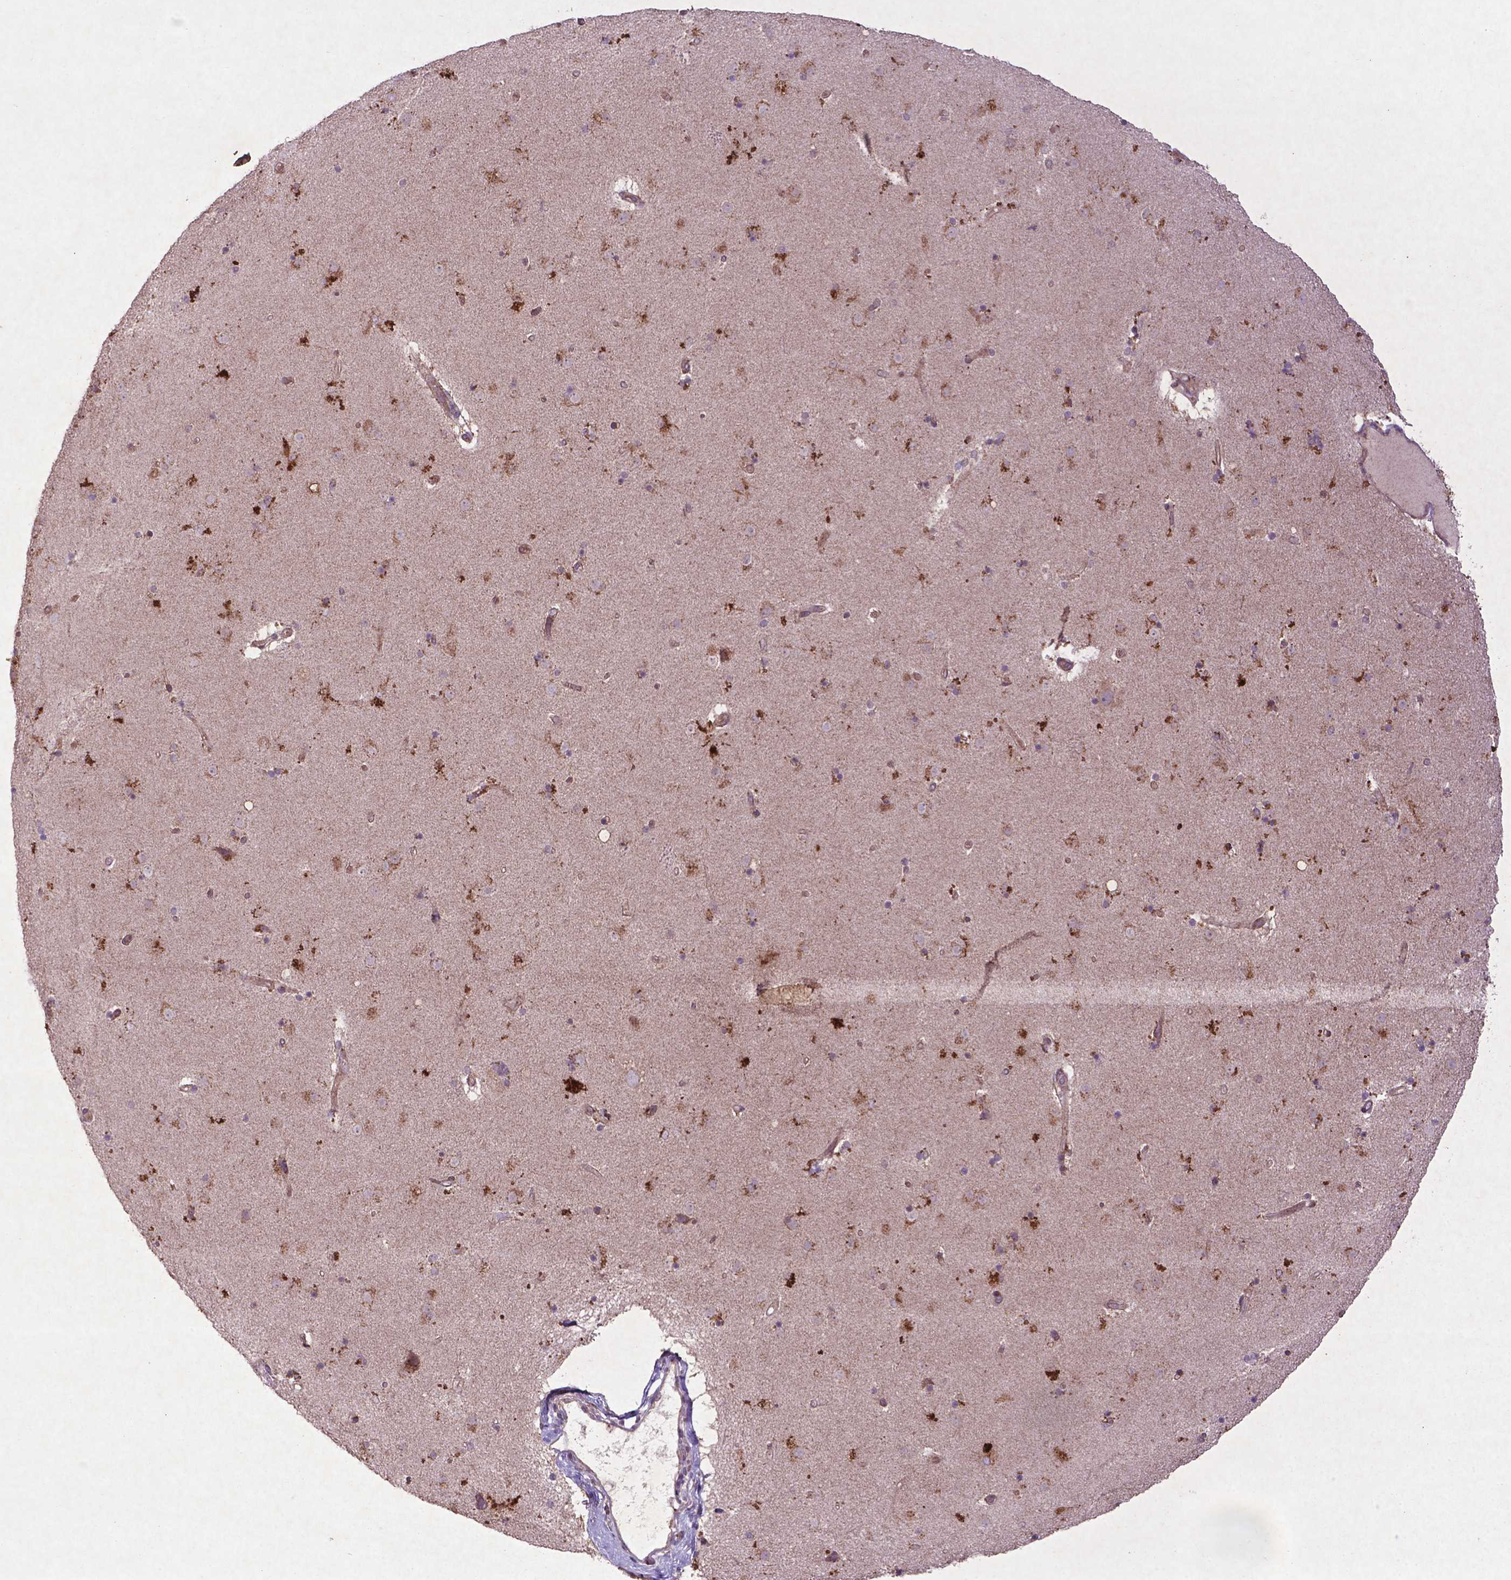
{"staining": {"intensity": "moderate", "quantity": "<25%", "location": "cytoplasmic/membranous"}, "tissue": "caudate", "cell_type": "Glial cells", "image_type": "normal", "snomed": [{"axis": "morphology", "description": "Normal tissue, NOS"}, {"axis": "topography", "description": "Lateral ventricle wall"}], "caption": "Immunohistochemistry (IHC) image of unremarkable caudate: caudate stained using IHC reveals low levels of moderate protein expression localized specifically in the cytoplasmic/membranous of glial cells, appearing as a cytoplasmic/membranous brown color.", "gene": "MTOR", "patient": {"sex": "female", "age": 71}}